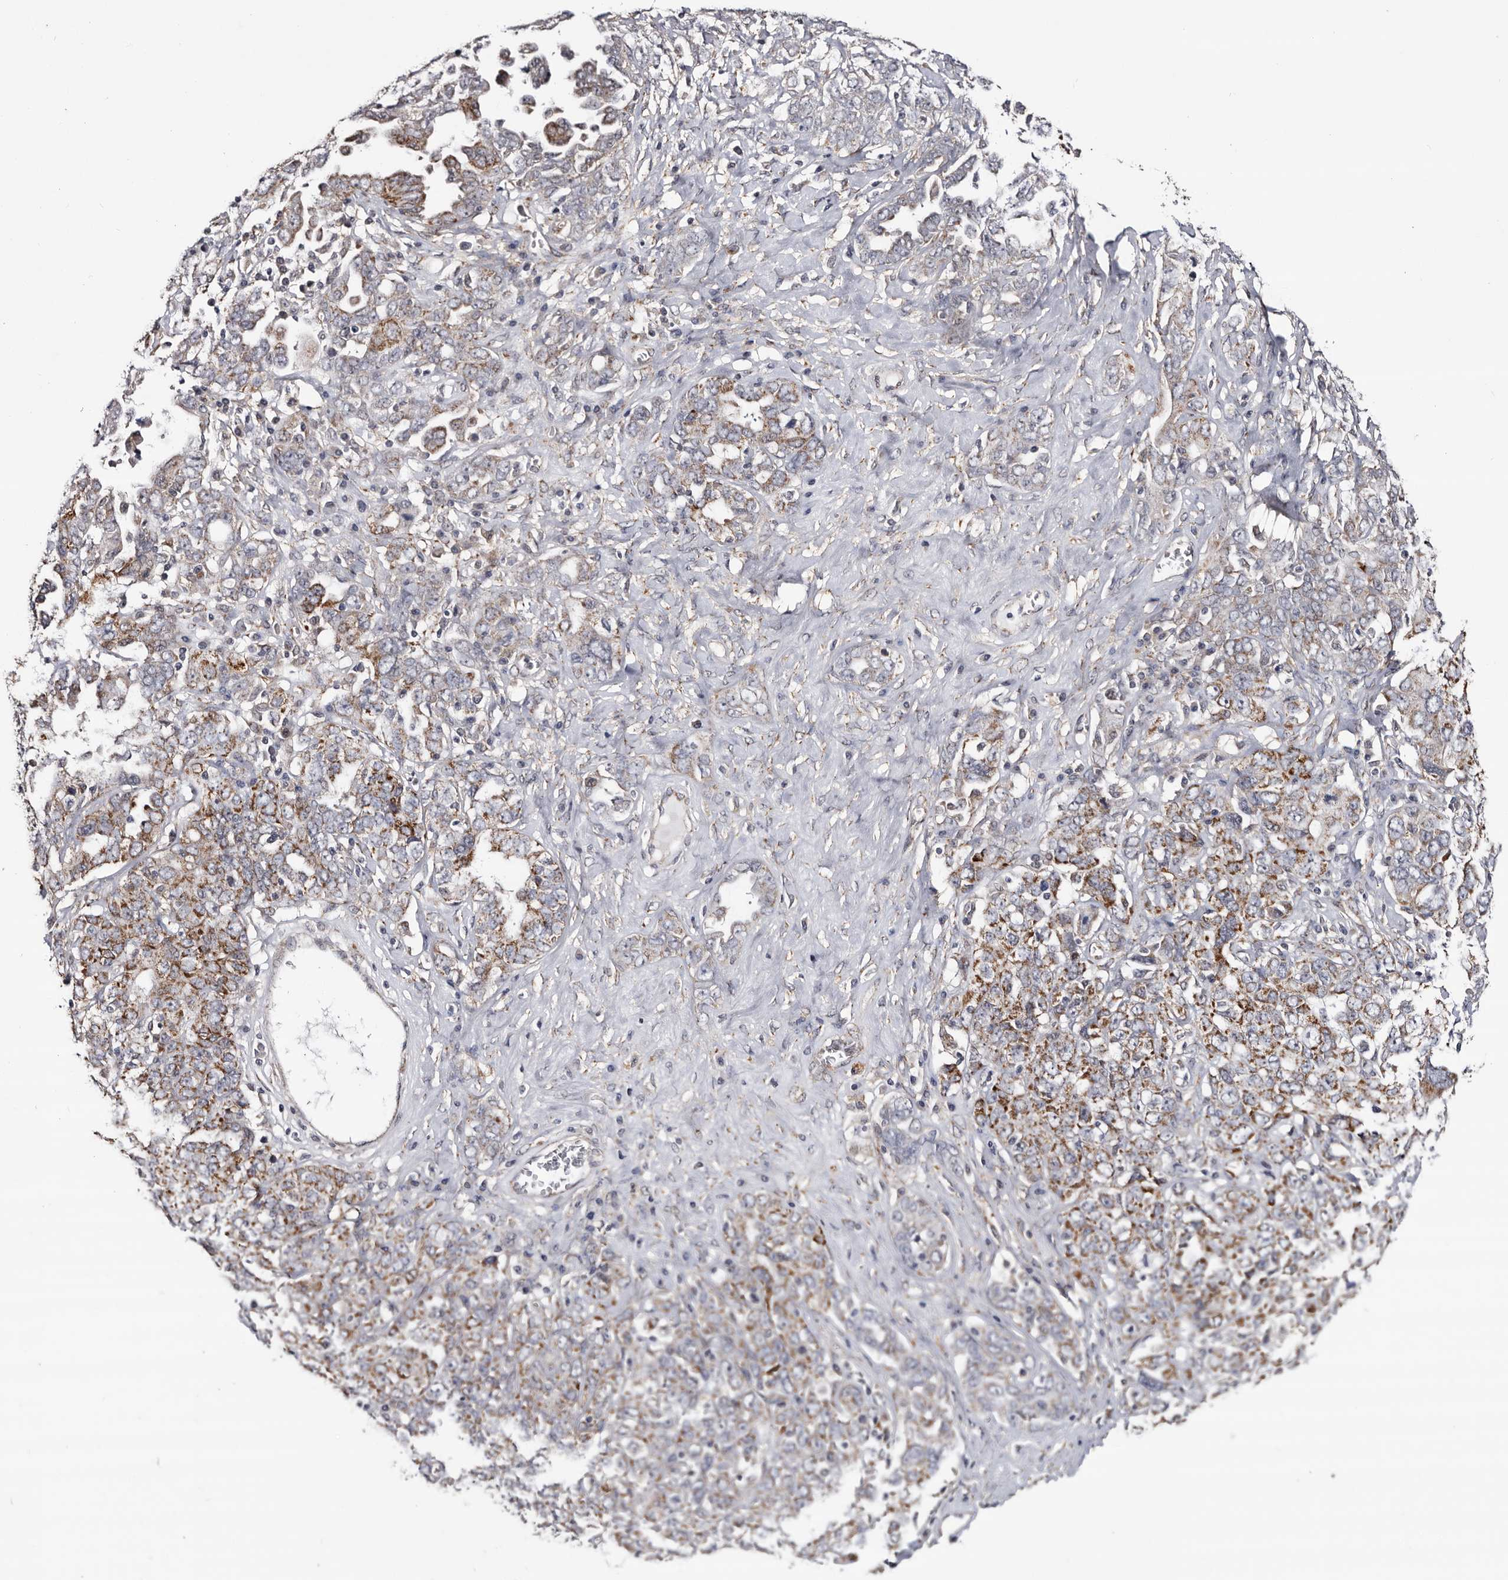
{"staining": {"intensity": "strong", "quantity": ">75%", "location": "cytoplasmic/membranous"}, "tissue": "ovarian cancer", "cell_type": "Tumor cells", "image_type": "cancer", "snomed": [{"axis": "morphology", "description": "Carcinoma, endometroid"}, {"axis": "topography", "description": "Ovary"}], "caption": "Immunohistochemical staining of human endometroid carcinoma (ovarian) shows high levels of strong cytoplasmic/membranous expression in about >75% of tumor cells. Immunohistochemistry (ihc) stains the protein of interest in brown and the nuclei are stained blue.", "gene": "ARMCX2", "patient": {"sex": "female", "age": 62}}